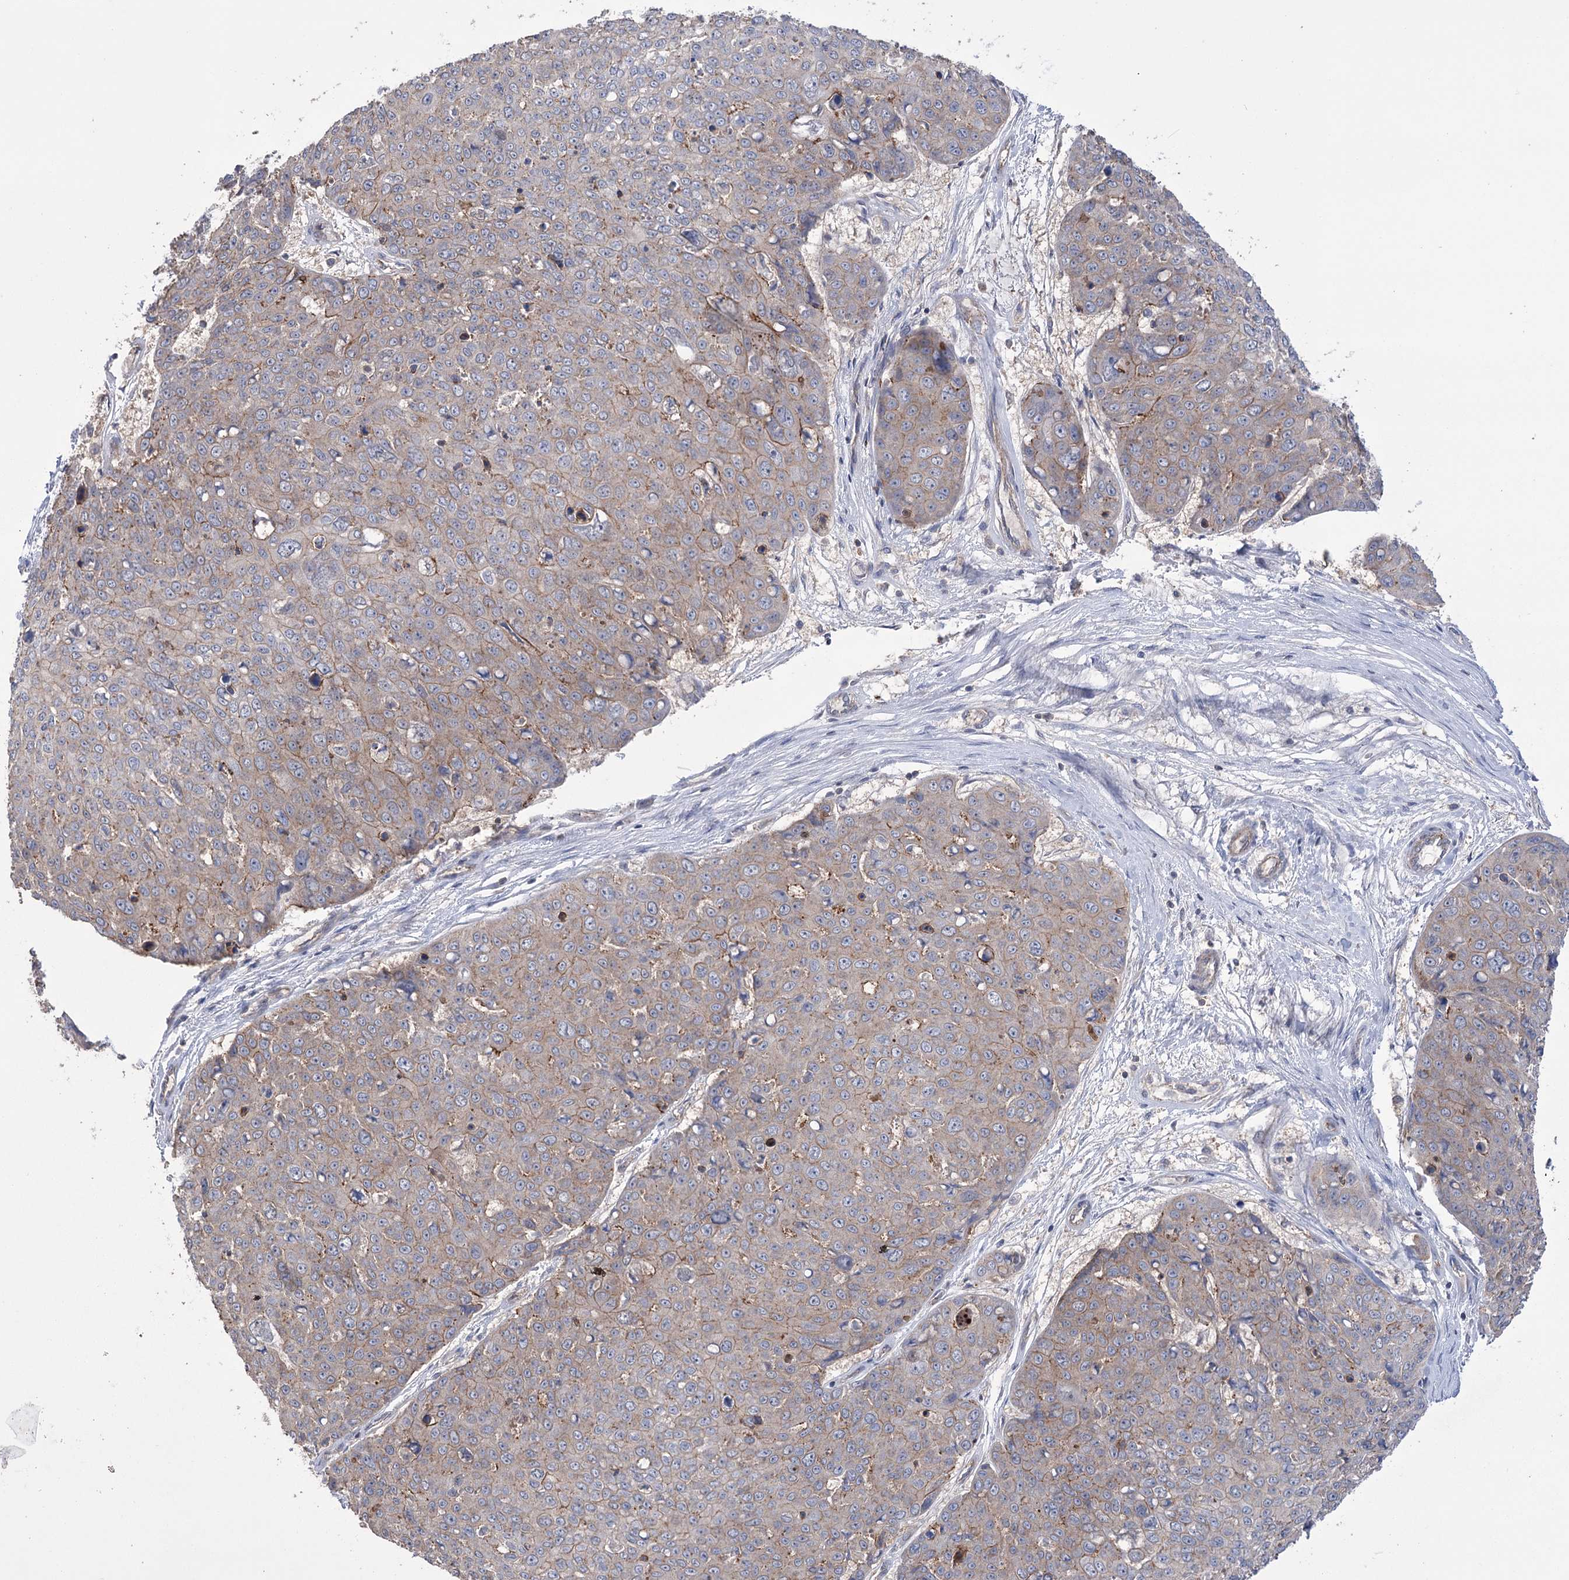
{"staining": {"intensity": "weak", "quantity": "25%-75%", "location": "cytoplasmic/membranous"}, "tissue": "skin cancer", "cell_type": "Tumor cells", "image_type": "cancer", "snomed": [{"axis": "morphology", "description": "Squamous cell carcinoma, NOS"}, {"axis": "topography", "description": "Skin"}], "caption": "High-magnification brightfield microscopy of skin cancer (squamous cell carcinoma) stained with DAB (3,3'-diaminobenzidine) (brown) and counterstained with hematoxylin (blue). tumor cells exhibit weak cytoplasmic/membranous staining is appreciated in approximately25%-75% of cells.", "gene": "TRIM71", "patient": {"sex": "male", "age": 71}}